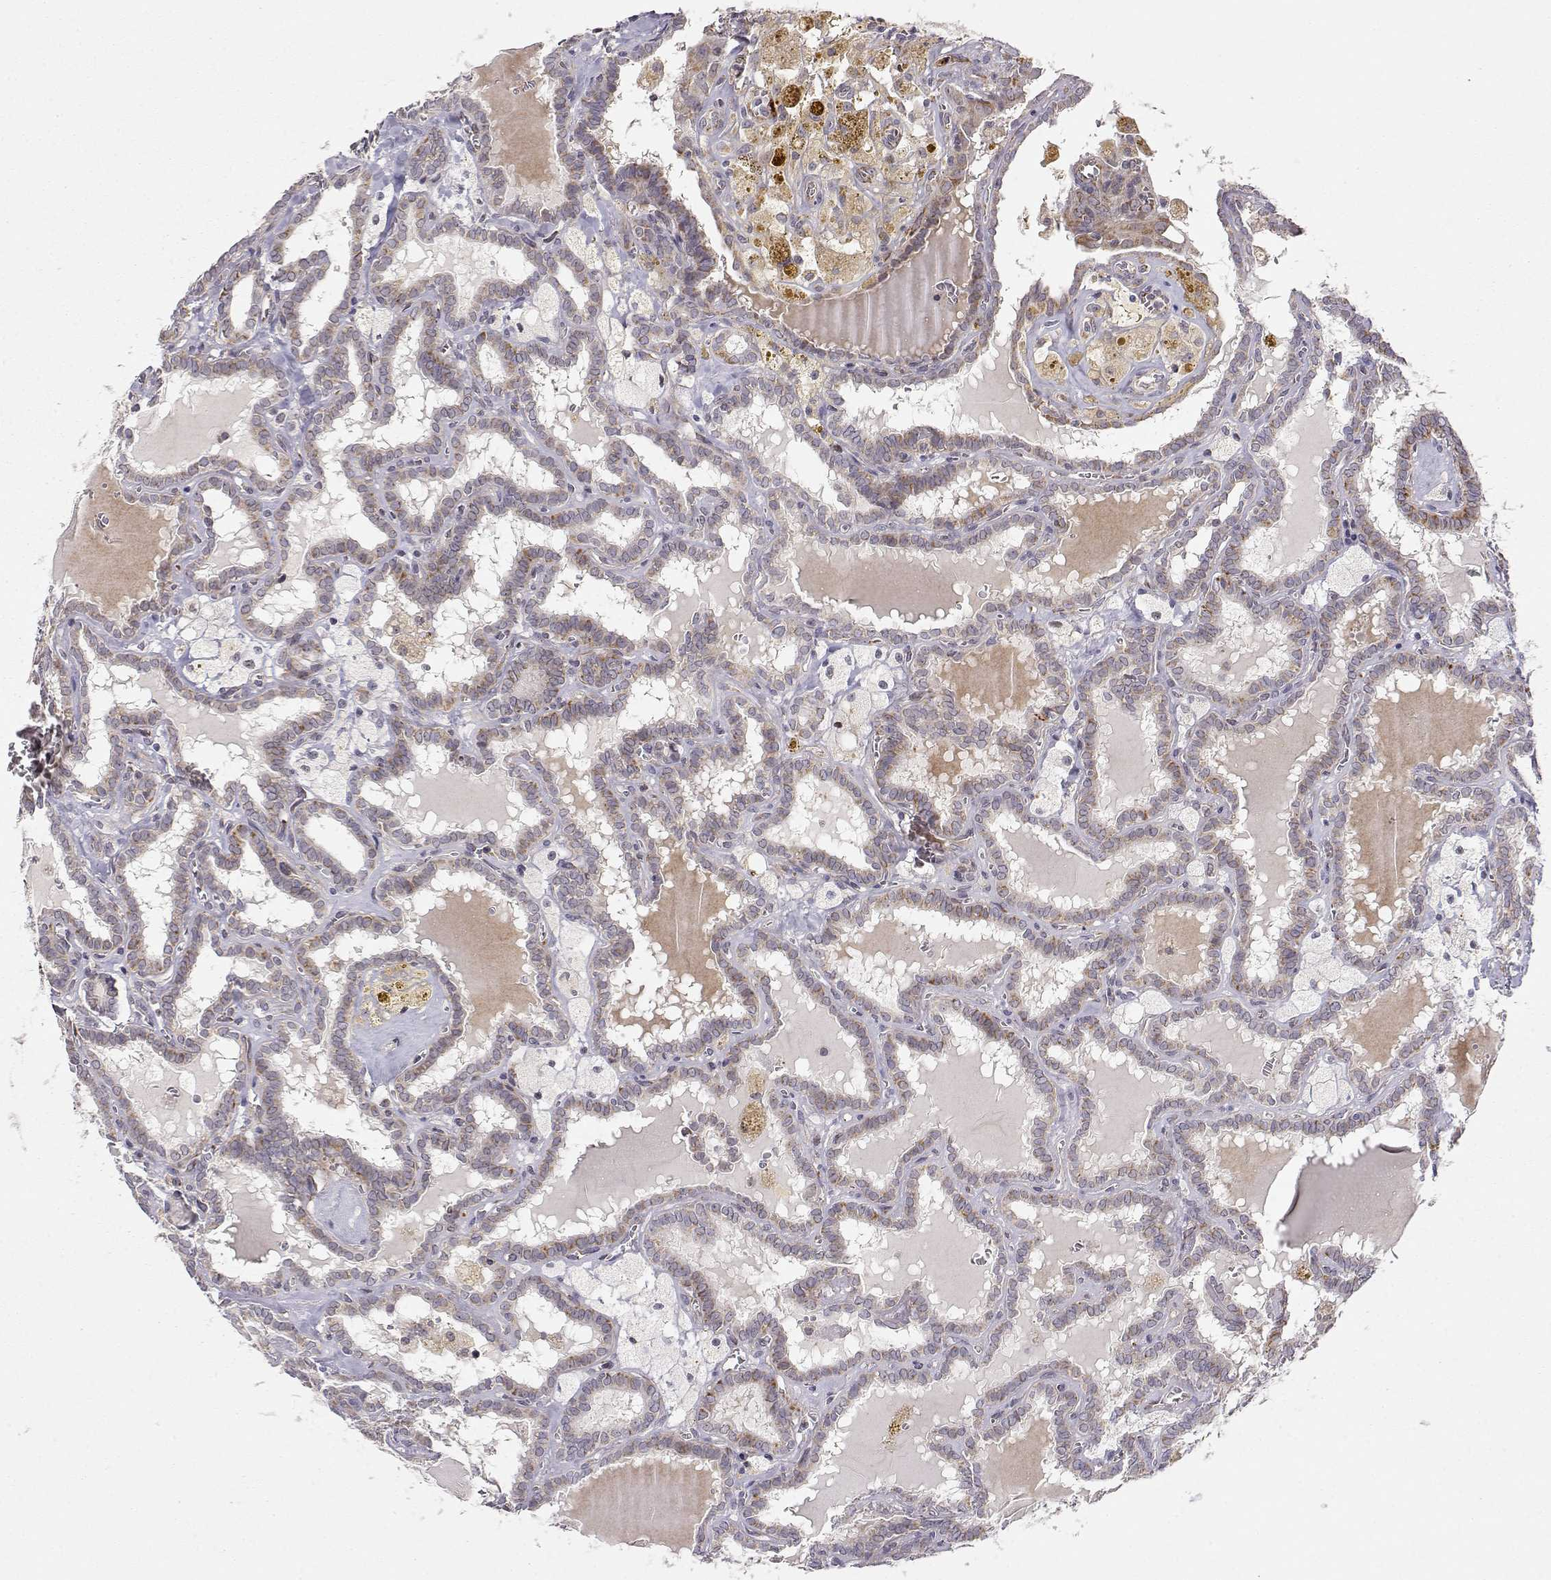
{"staining": {"intensity": "weak", "quantity": ">75%", "location": "cytoplasmic/membranous"}, "tissue": "thyroid cancer", "cell_type": "Tumor cells", "image_type": "cancer", "snomed": [{"axis": "morphology", "description": "Papillary adenocarcinoma, NOS"}, {"axis": "topography", "description": "Thyroid gland"}], "caption": "A histopathology image showing weak cytoplasmic/membranous positivity in about >75% of tumor cells in papillary adenocarcinoma (thyroid), as visualized by brown immunohistochemical staining.", "gene": "EXOG", "patient": {"sex": "female", "age": 39}}